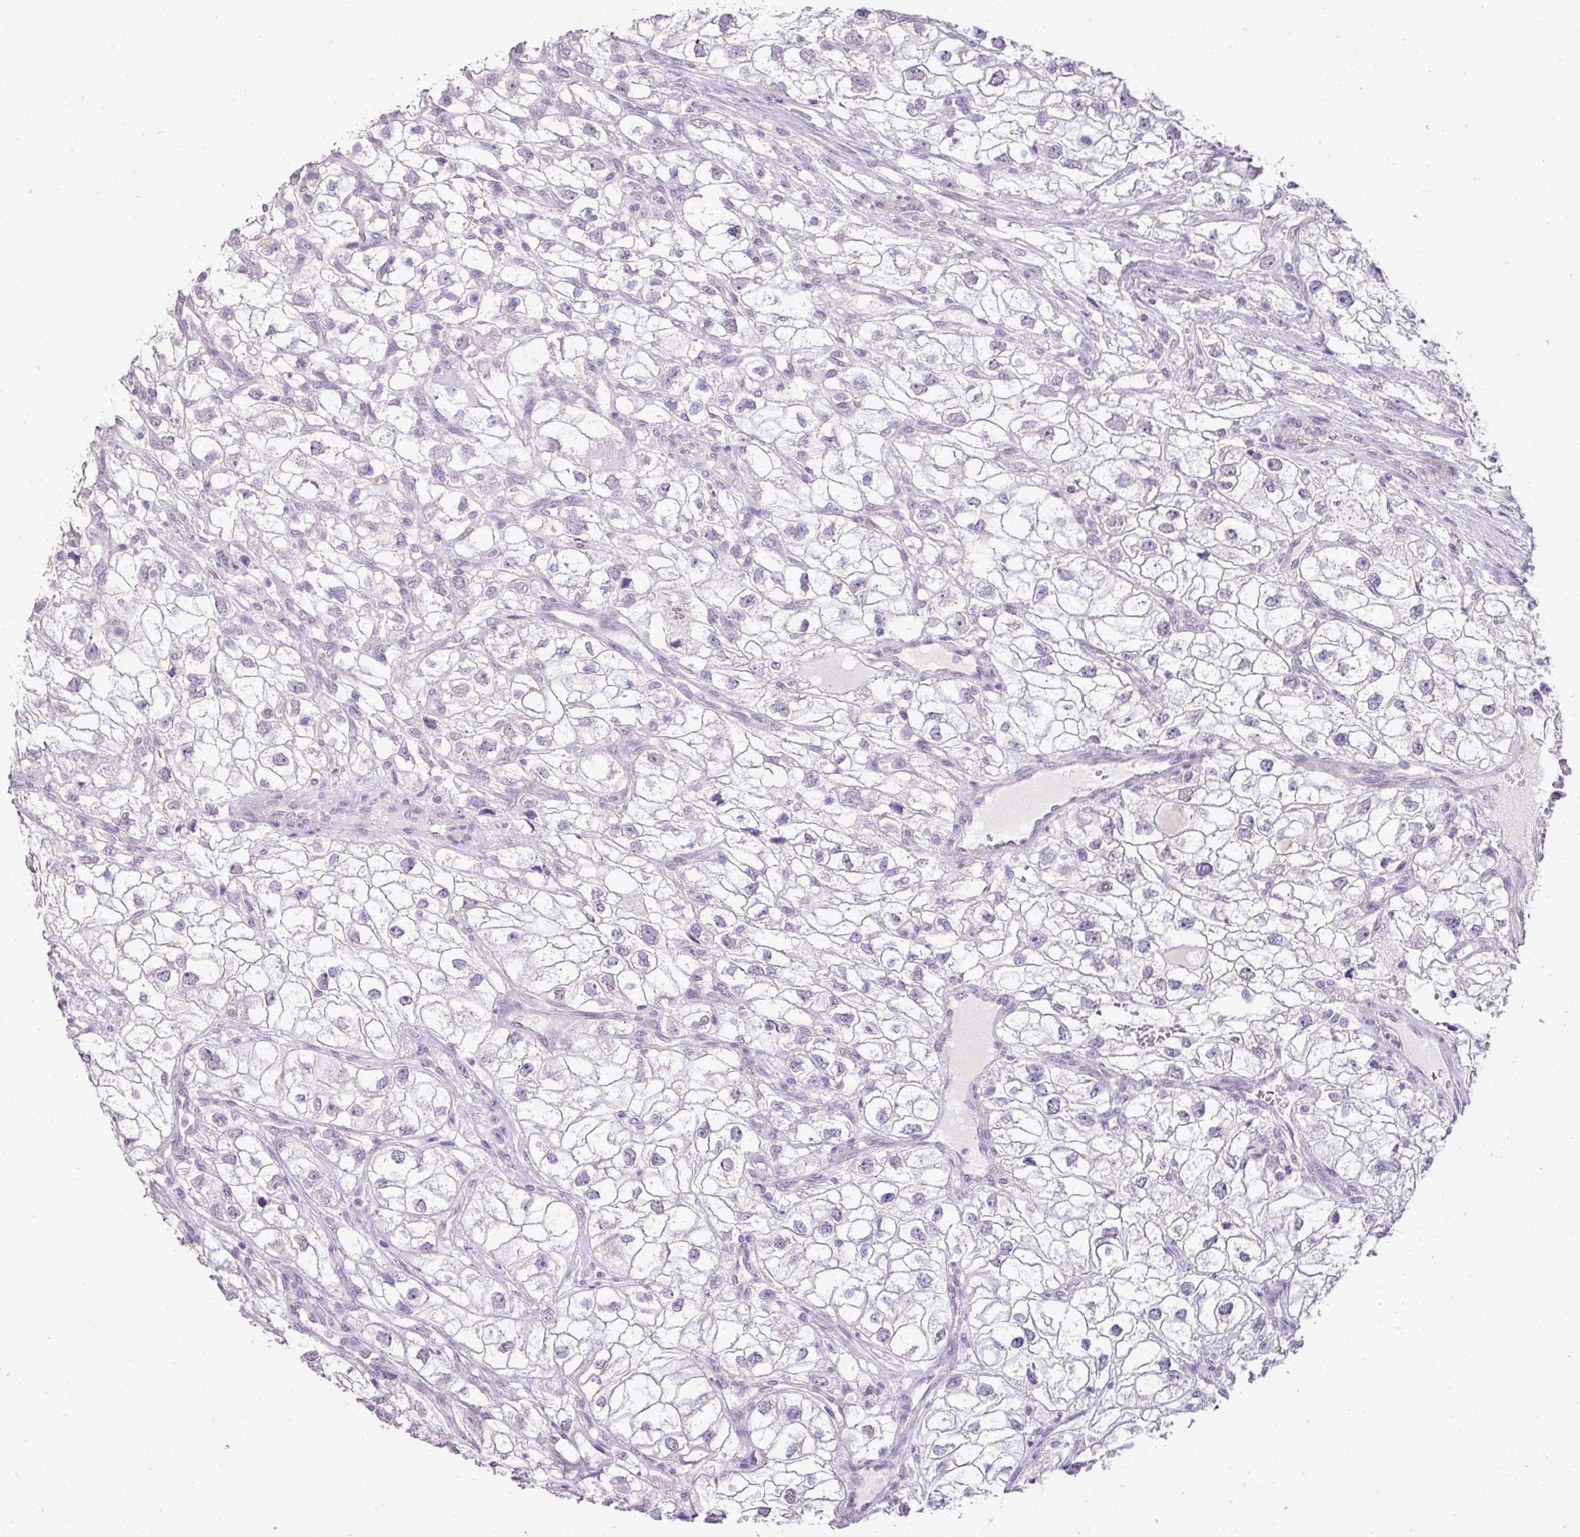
{"staining": {"intensity": "negative", "quantity": "none", "location": "none"}, "tissue": "renal cancer", "cell_type": "Tumor cells", "image_type": "cancer", "snomed": [{"axis": "morphology", "description": "Adenocarcinoma, NOS"}, {"axis": "topography", "description": "Kidney"}], "caption": "Tumor cells show no significant staining in adenocarcinoma (renal).", "gene": "DIP2A", "patient": {"sex": "male", "age": 59}}